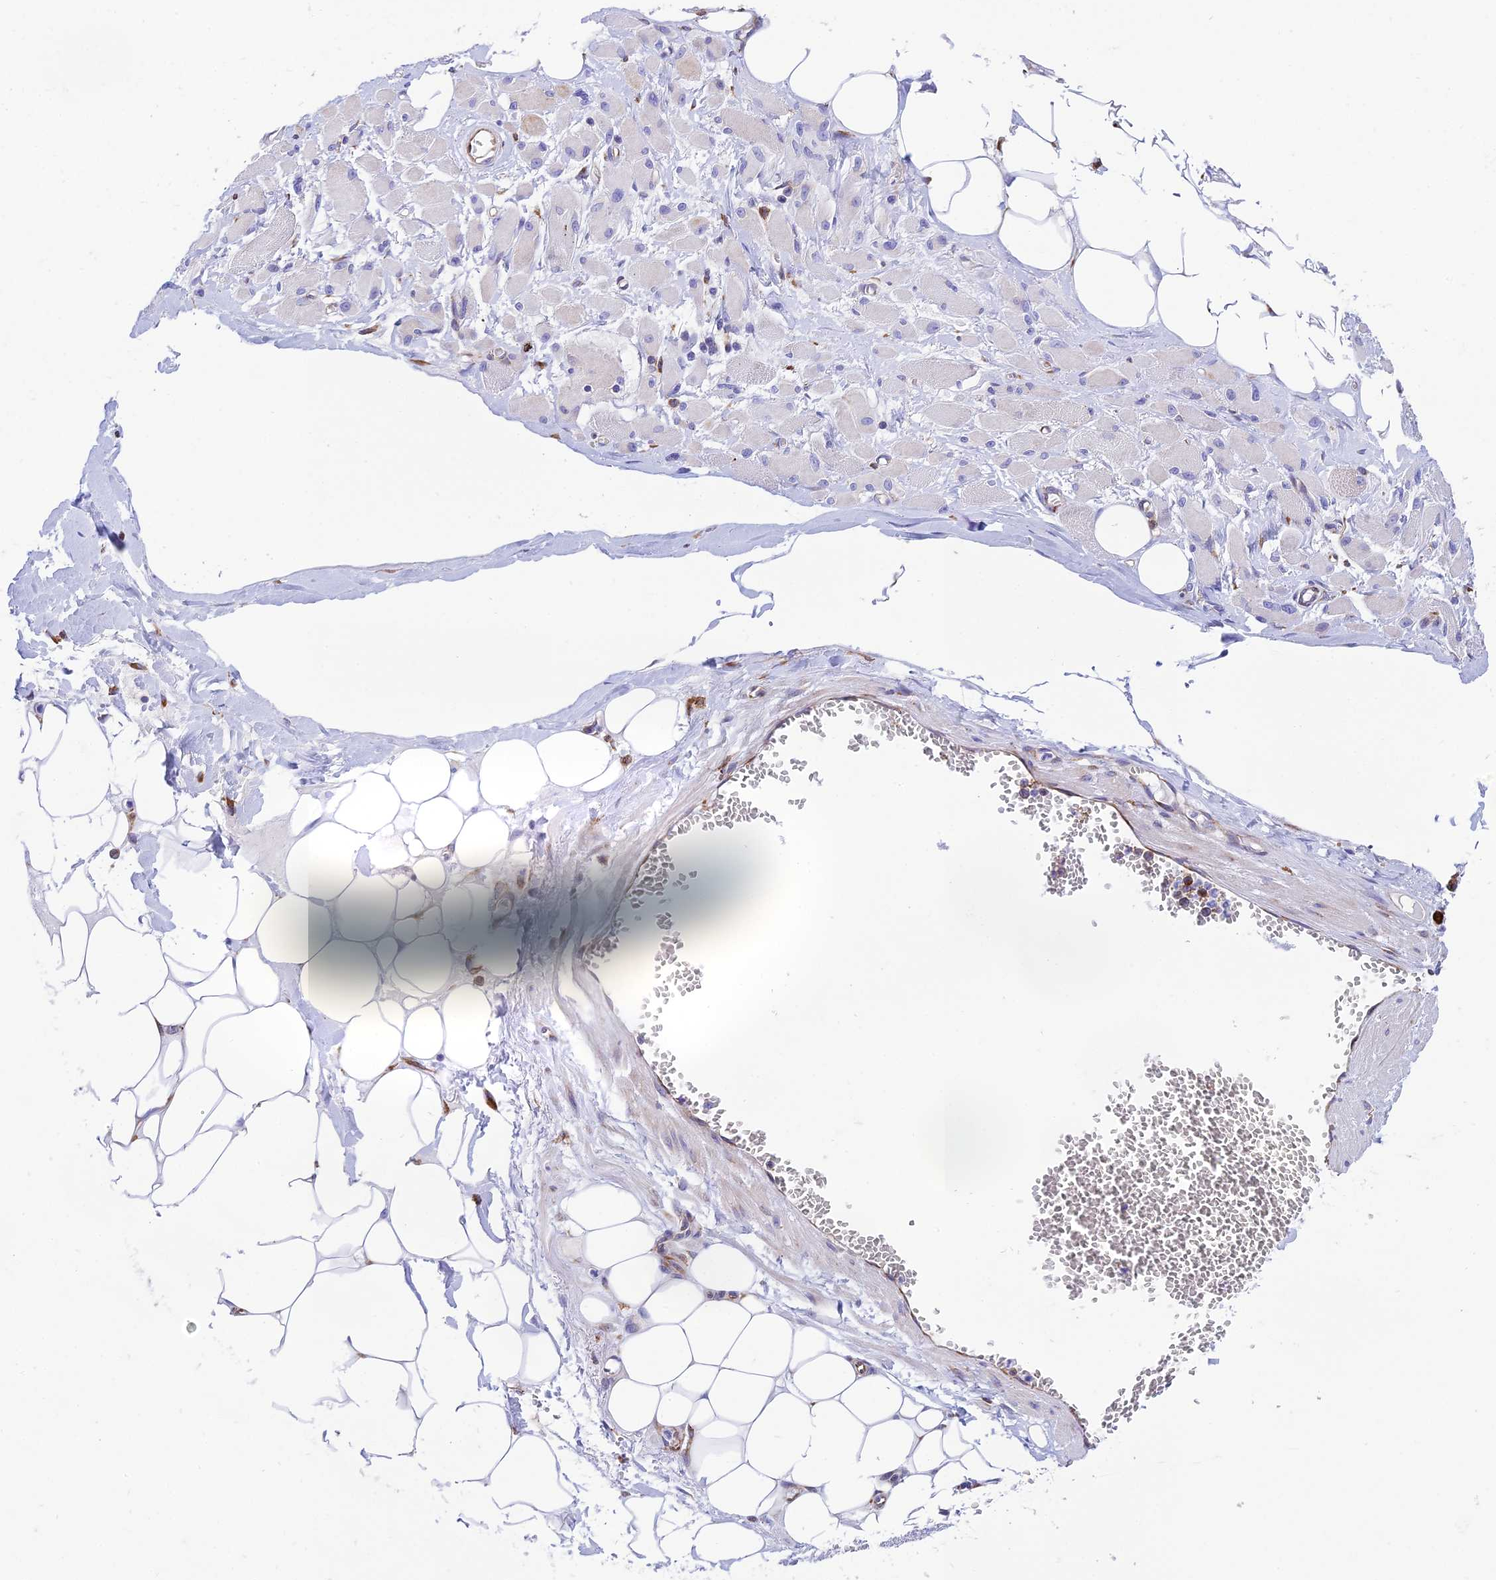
{"staining": {"intensity": "moderate", "quantity": "<25%", "location": "cytoplasmic/membranous,nuclear"}, "tissue": "skeletal muscle", "cell_type": "Myocytes", "image_type": "normal", "snomed": [{"axis": "morphology", "description": "Normal tissue, NOS"}, {"axis": "morphology", "description": "Basal cell carcinoma"}, {"axis": "topography", "description": "Skeletal muscle"}], "caption": "A low amount of moderate cytoplasmic/membranous,nuclear positivity is appreciated in about <25% of myocytes in normal skeletal muscle.", "gene": "TUBGCP6", "patient": {"sex": "female", "age": 64}}